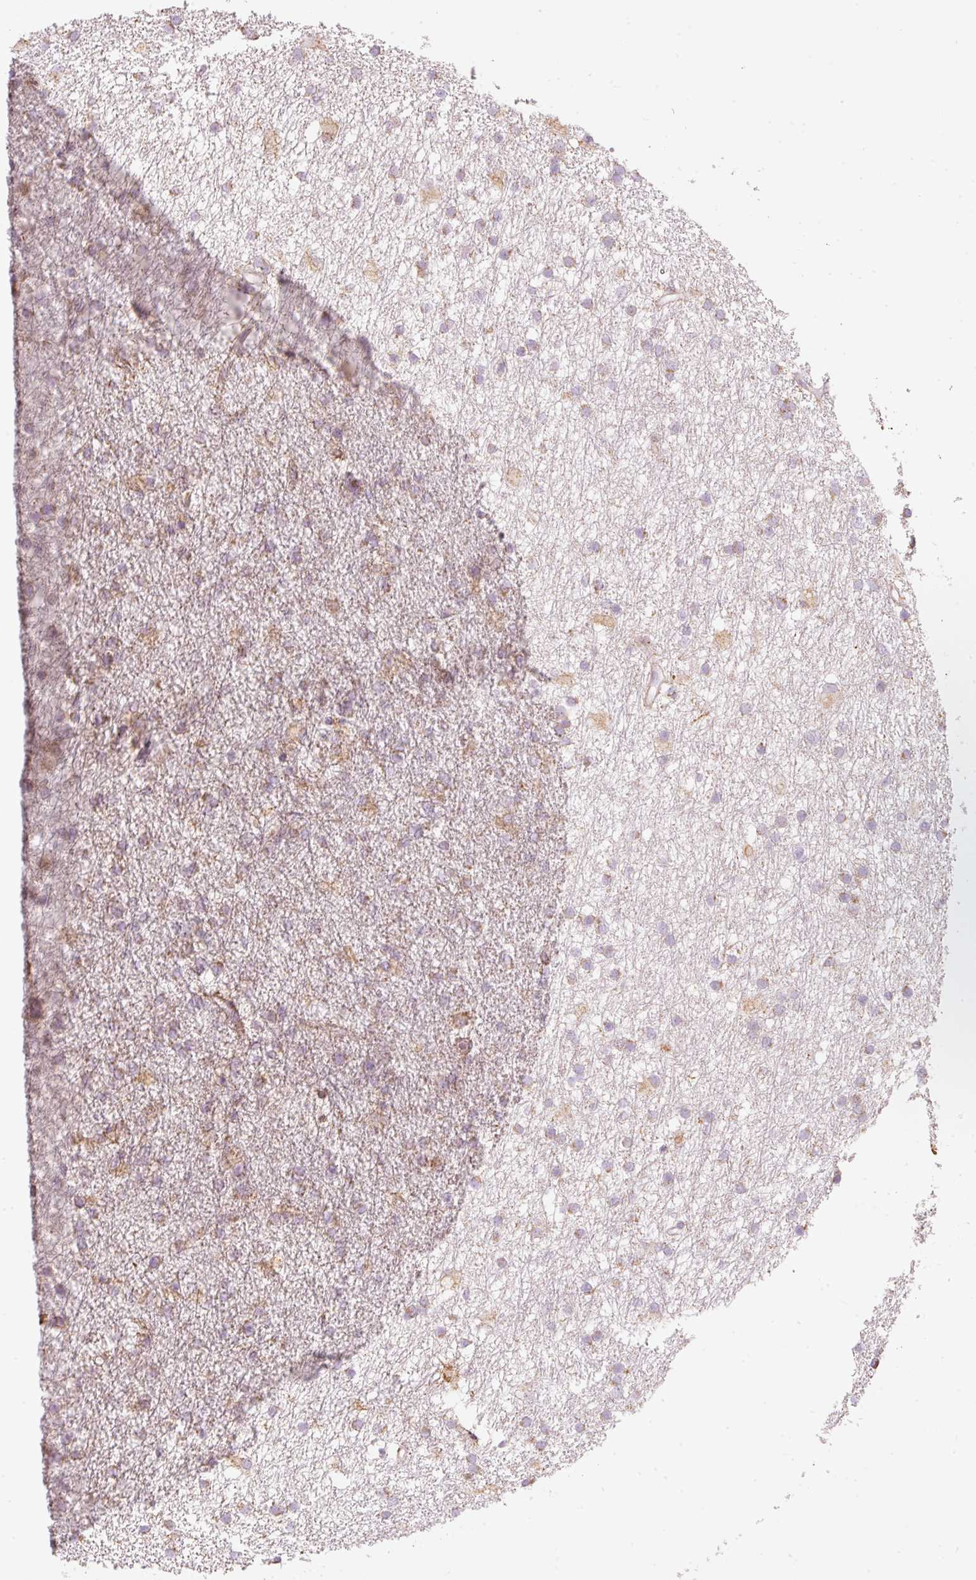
{"staining": {"intensity": "weak", "quantity": "<25%", "location": "cytoplasmic/membranous"}, "tissue": "glioma", "cell_type": "Tumor cells", "image_type": "cancer", "snomed": [{"axis": "morphology", "description": "Glioma, malignant, High grade"}, {"axis": "topography", "description": "Brain"}], "caption": "There is no significant staining in tumor cells of glioma.", "gene": "RNF39", "patient": {"sex": "male", "age": 77}}